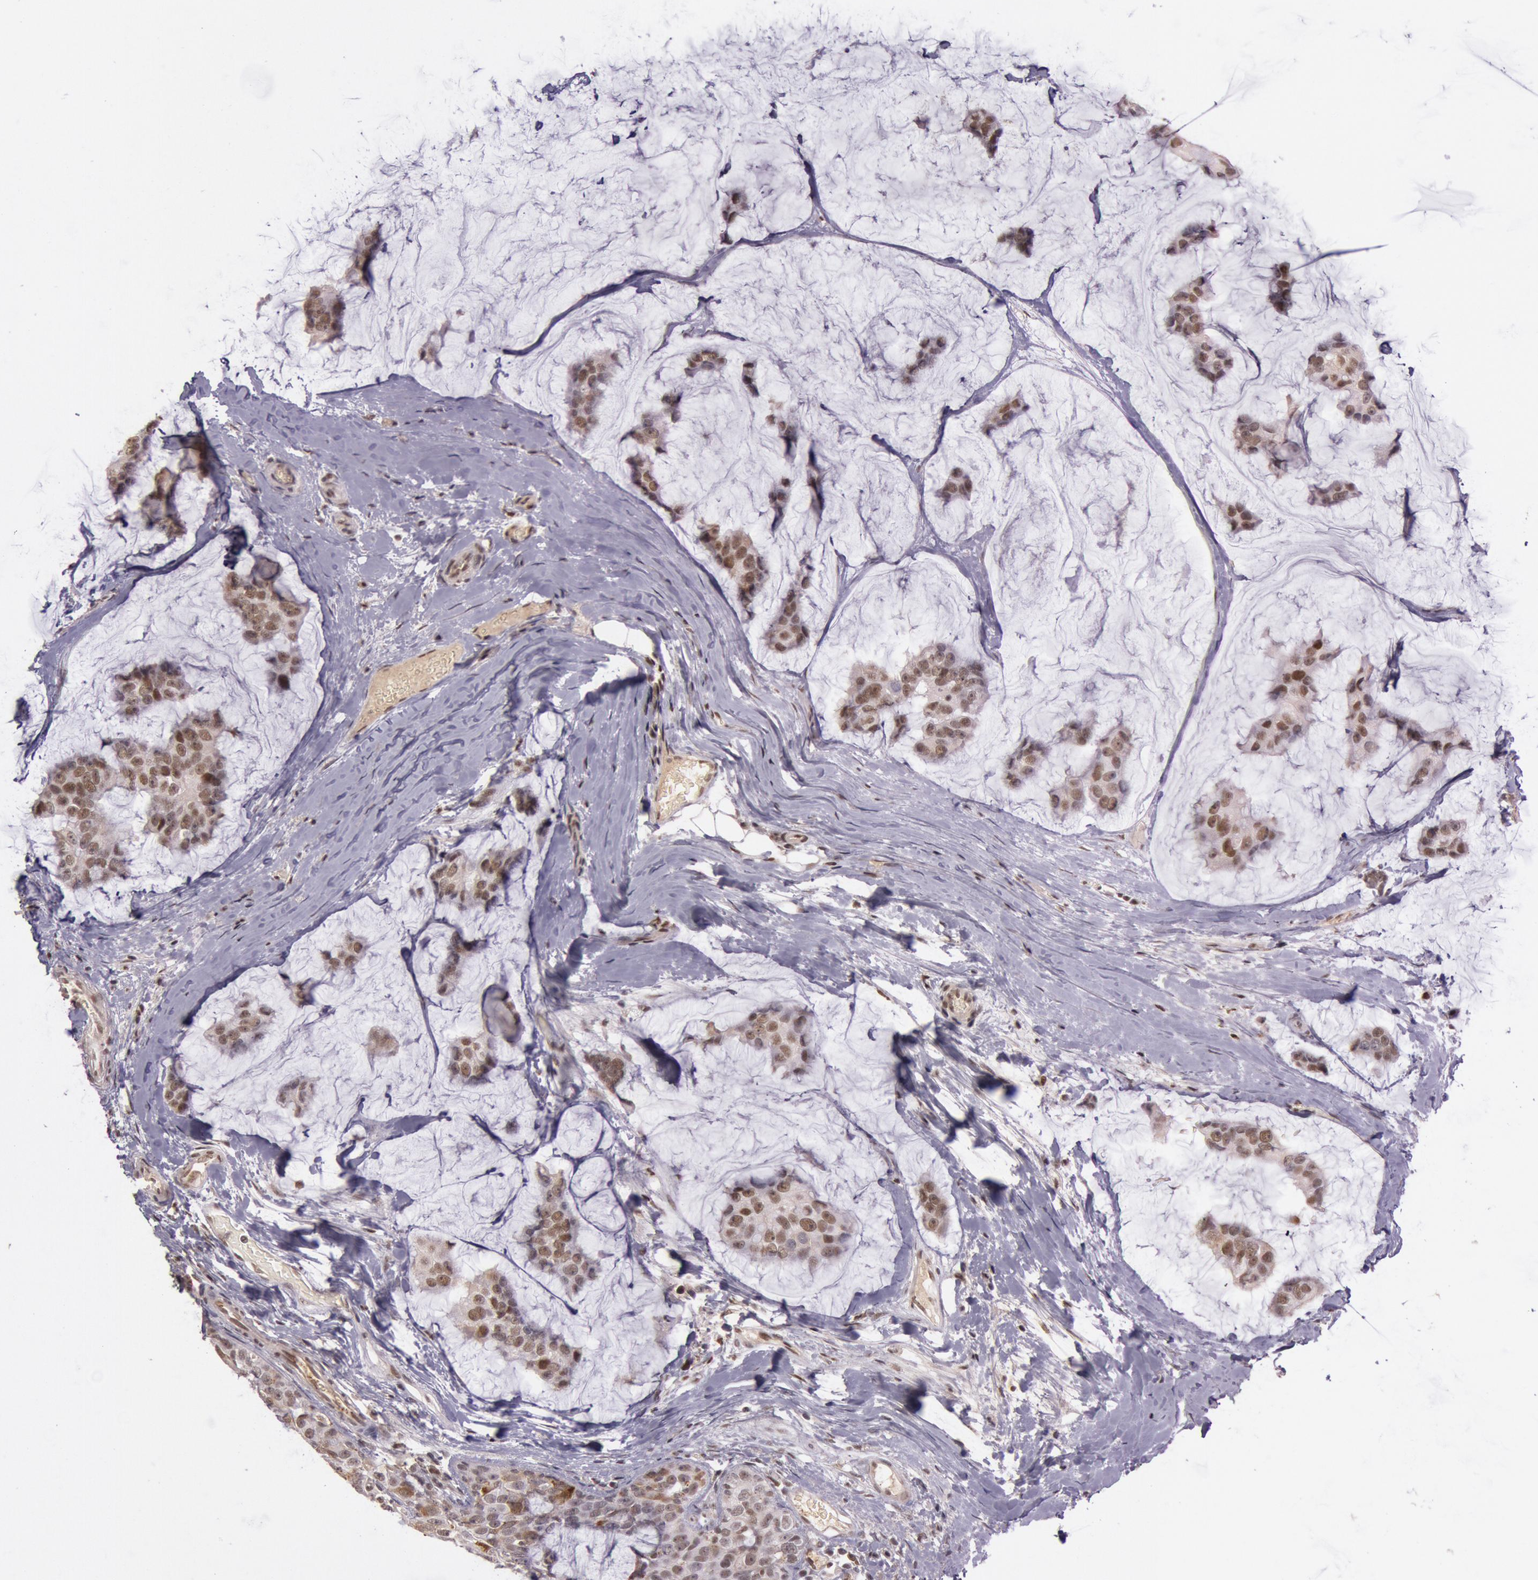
{"staining": {"intensity": "moderate", "quantity": ">75%", "location": "nuclear"}, "tissue": "breast cancer", "cell_type": "Tumor cells", "image_type": "cancer", "snomed": [{"axis": "morphology", "description": "Normal tissue, NOS"}, {"axis": "morphology", "description": "Duct carcinoma"}, {"axis": "topography", "description": "Breast"}], "caption": "IHC micrograph of neoplastic tissue: intraductal carcinoma (breast) stained using immunohistochemistry (IHC) reveals medium levels of moderate protein expression localized specifically in the nuclear of tumor cells, appearing as a nuclear brown color.", "gene": "TASL", "patient": {"sex": "female", "age": 50}}